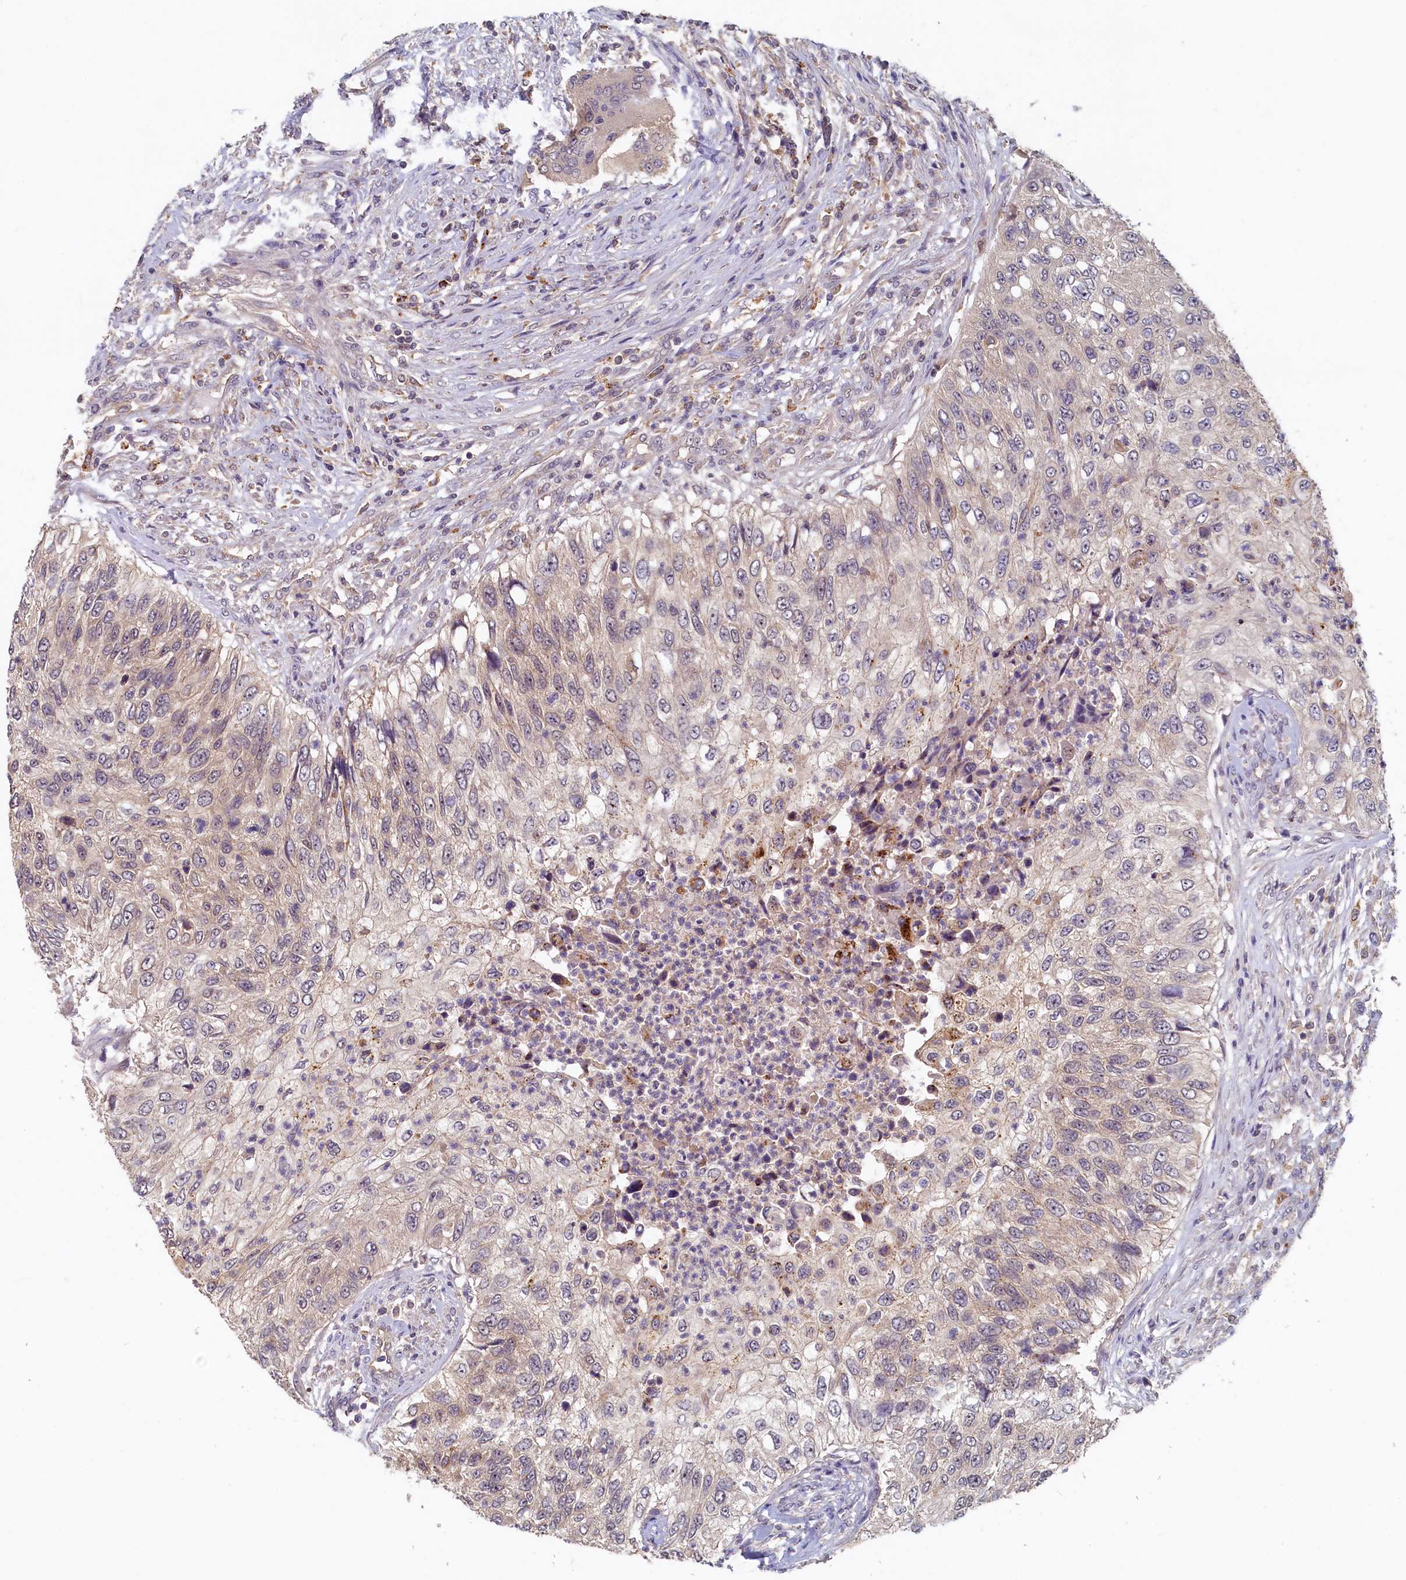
{"staining": {"intensity": "weak", "quantity": "<25%", "location": "cytoplasmic/membranous"}, "tissue": "urothelial cancer", "cell_type": "Tumor cells", "image_type": "cancer", "snomed": [{"axis": "morphology", "description": "Urothelial carcinoma, High grade"}, {"axis": "topography", "description": "Urinary bladder"}], "caption": "DAB immunohistochemical staining of human urothelial cancer demonstrates no significant staining in tumor cells.", "gene": "NUBP2", "patient": {"sex": "female", "age": 60}}